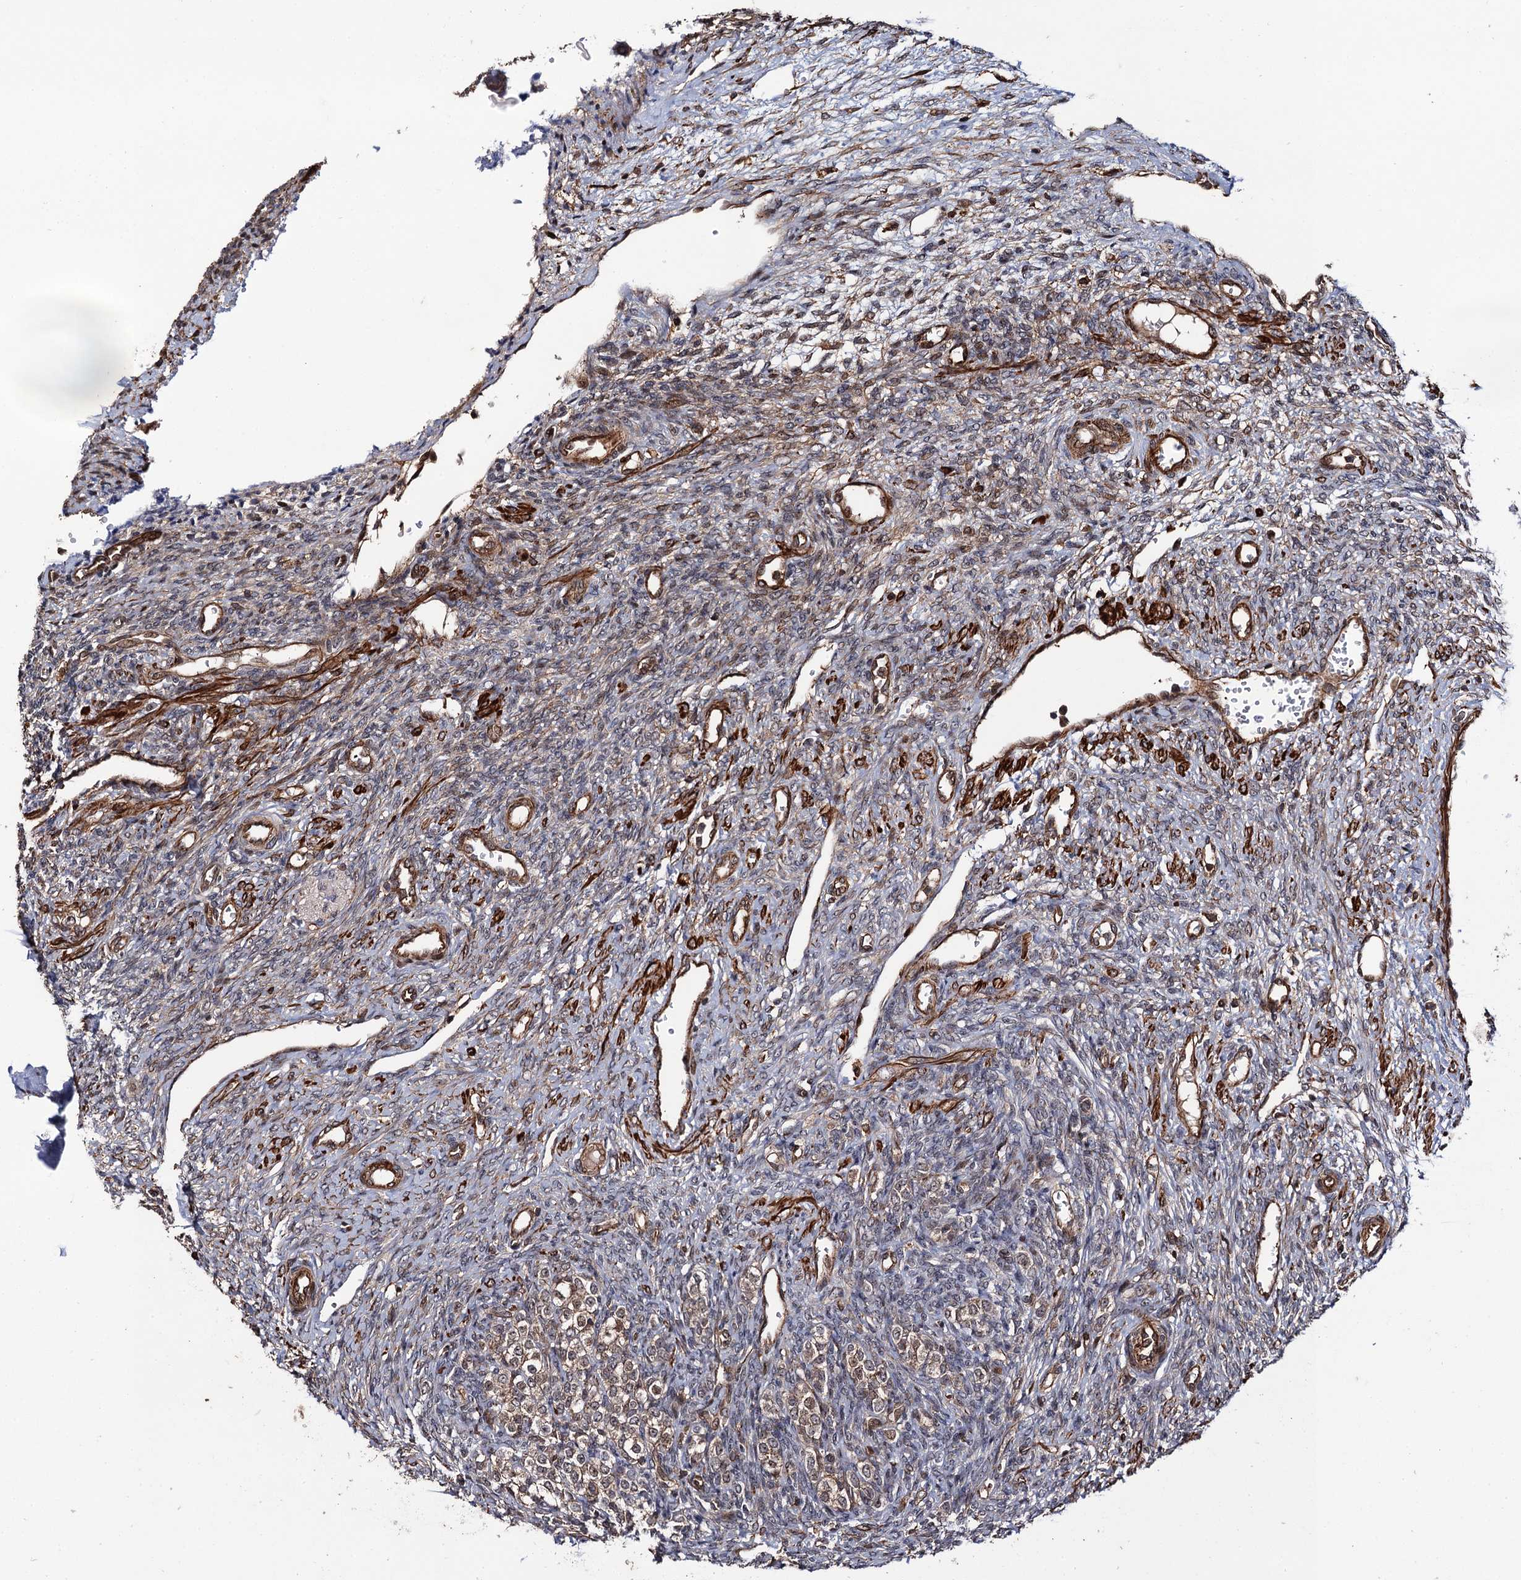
{"staining": {"intensity": "weak", "quantity": ">75%", "location": "cytoplasmic/membranous"}, "tissue": "ovary", "cell_type": "Follicle cells", "image_type": "normal", "snomed": [{"axis": "morphology", "description": "Normal tissue, NOS"}, {"axis": "topography", "description": "Ovary"}], "caption": "Immunohistochemical staining of unremarkable human ovary reveals >75% levels of weak cytoplasmic/membranous protein staining in about >75% of follicle cells. The staining is performed using DAB (3,3'-diaminobenzidine) brown chromogen to label protein expression. The nuclei are counter-stained blue using hematoxylin.", "gene": "BORA", "patient": {"sex": "female", "age": 41}}